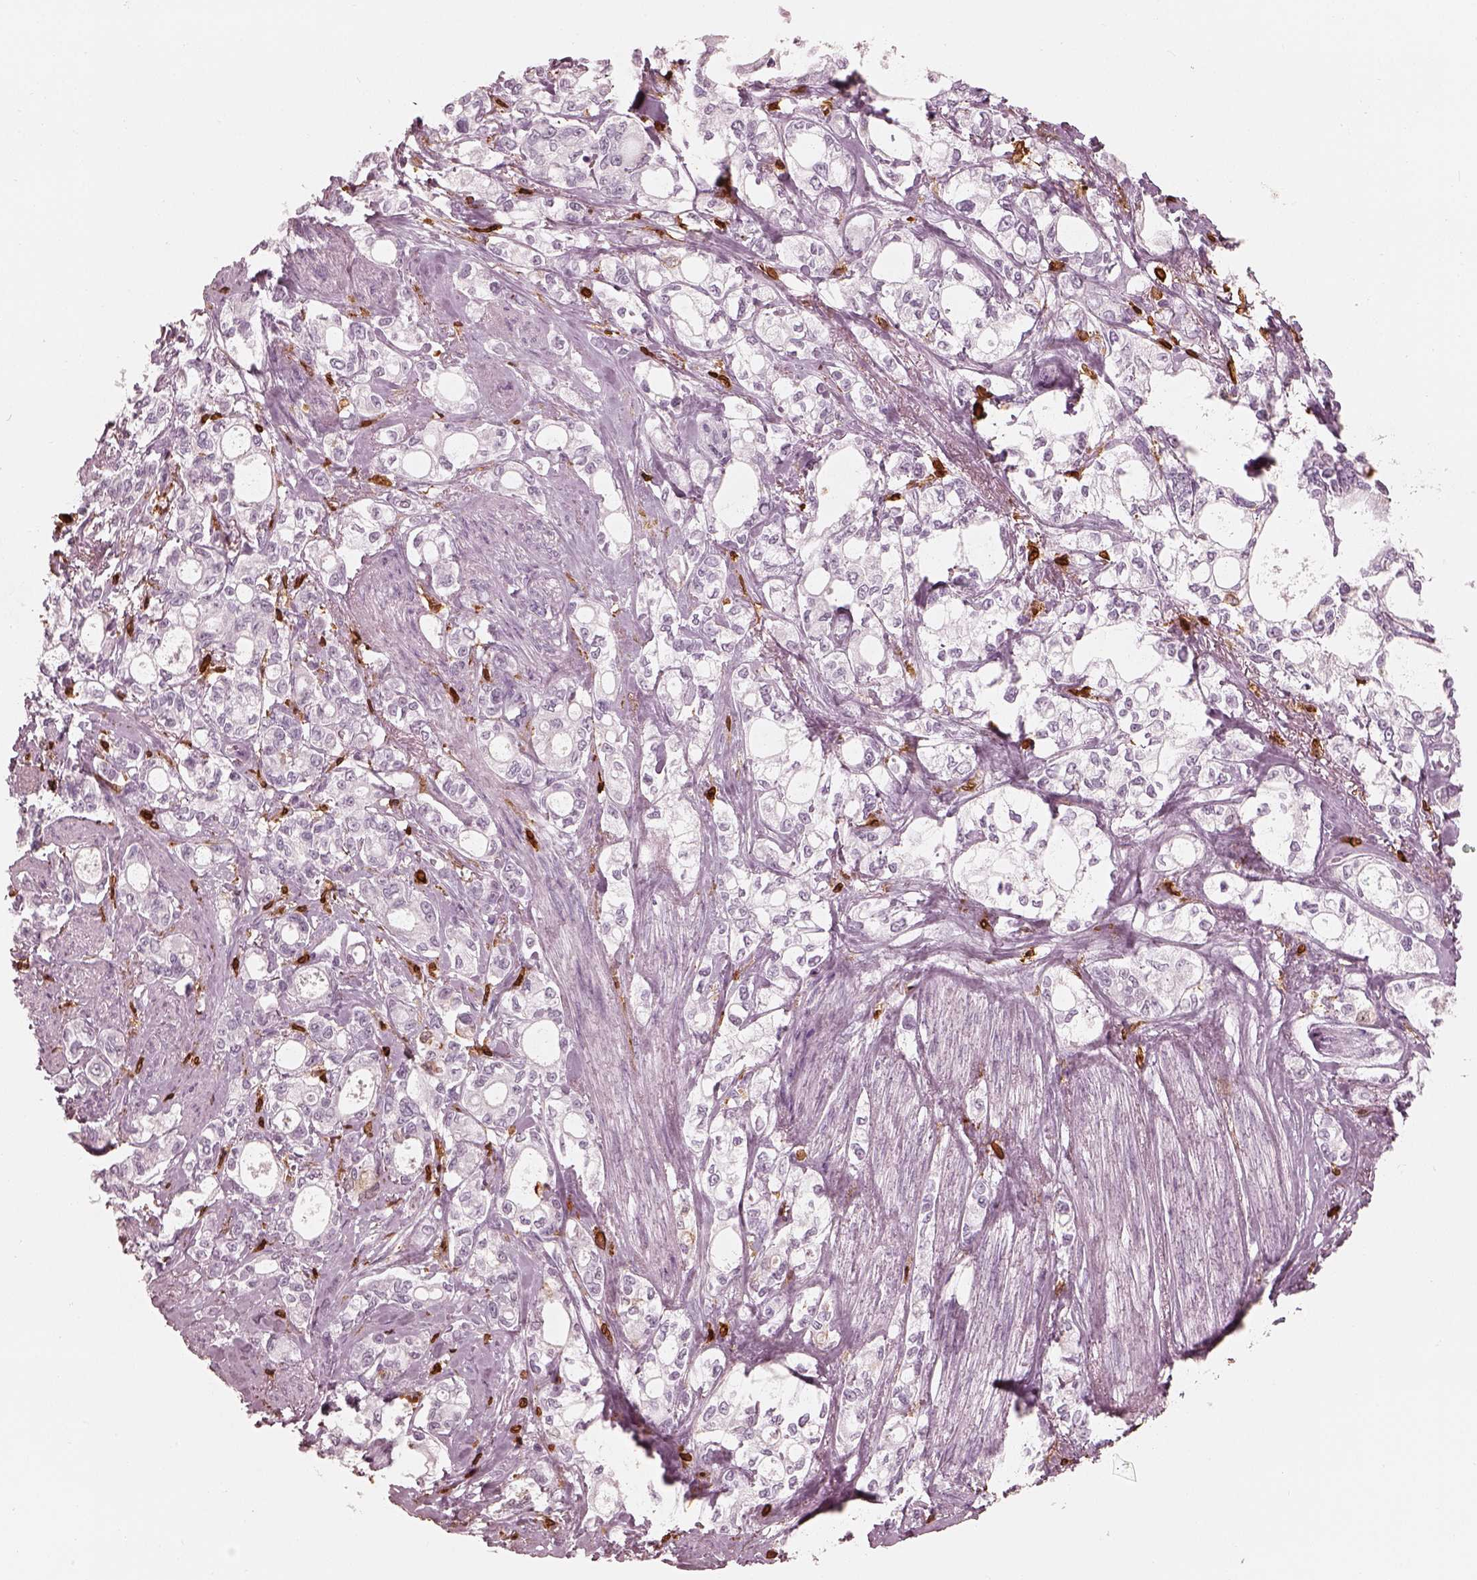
{"staining": {"intensity": "negative", "quantity": "none", "location": "none"}, "tissue": "stomach cancer", "cell_type": "Tumor cells", "image_type": "cancer", "snomed": [{"axis": "morphology", "description": "Adenocarcinoma, NOS"}, {"axis": "topography", "description": "Stomach"}], "caption": "The micrograph reveals no staining of tumor cells in adenocarcinoma (stomach). Brightfield microscopy of immunohistochemistry (IHC) stained with DAB (brown) and hematoxylin (blue), captured at high magnification.", "gene": "ALOX5", "patient": {"sex": "male", "age": 63}}